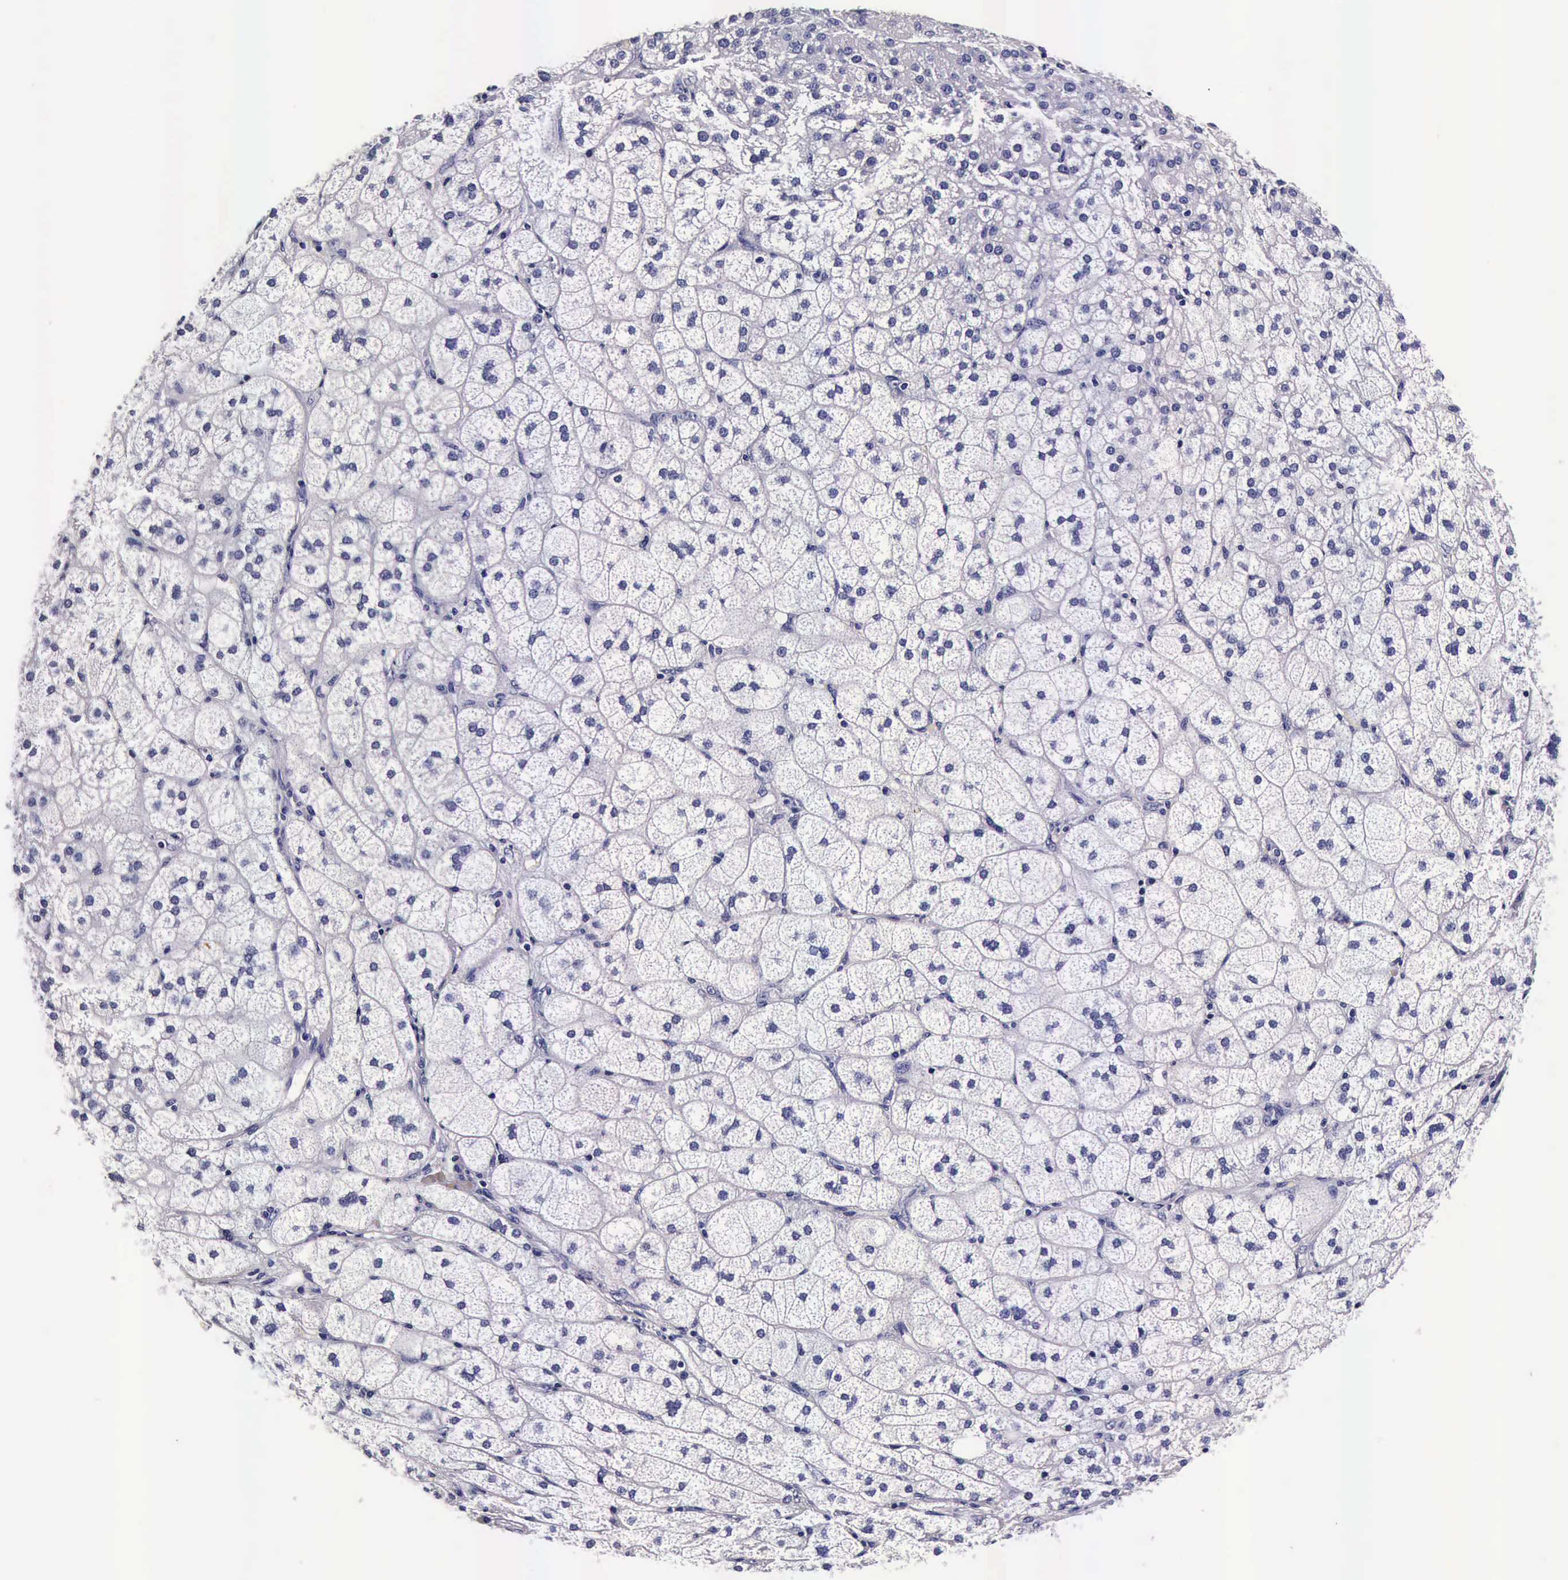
{"staining": {"intensity": "negative", "quantity": "none", "location": "none"}, "tissue": "adrenal gland", "cell_type": "Glandular cells", "image_type": "normal", "snomed": [{"axis": "morphology", "description": "Normal tissue, NOS"}, {"axis": "topography", "description": "Adrenal gland"}], "caption": "Protein analysis of normal adrenal gland displays no significant positivity in glandular cells.", "gene": "IAPP", "patient": {"sex": "female", "age": 60}}